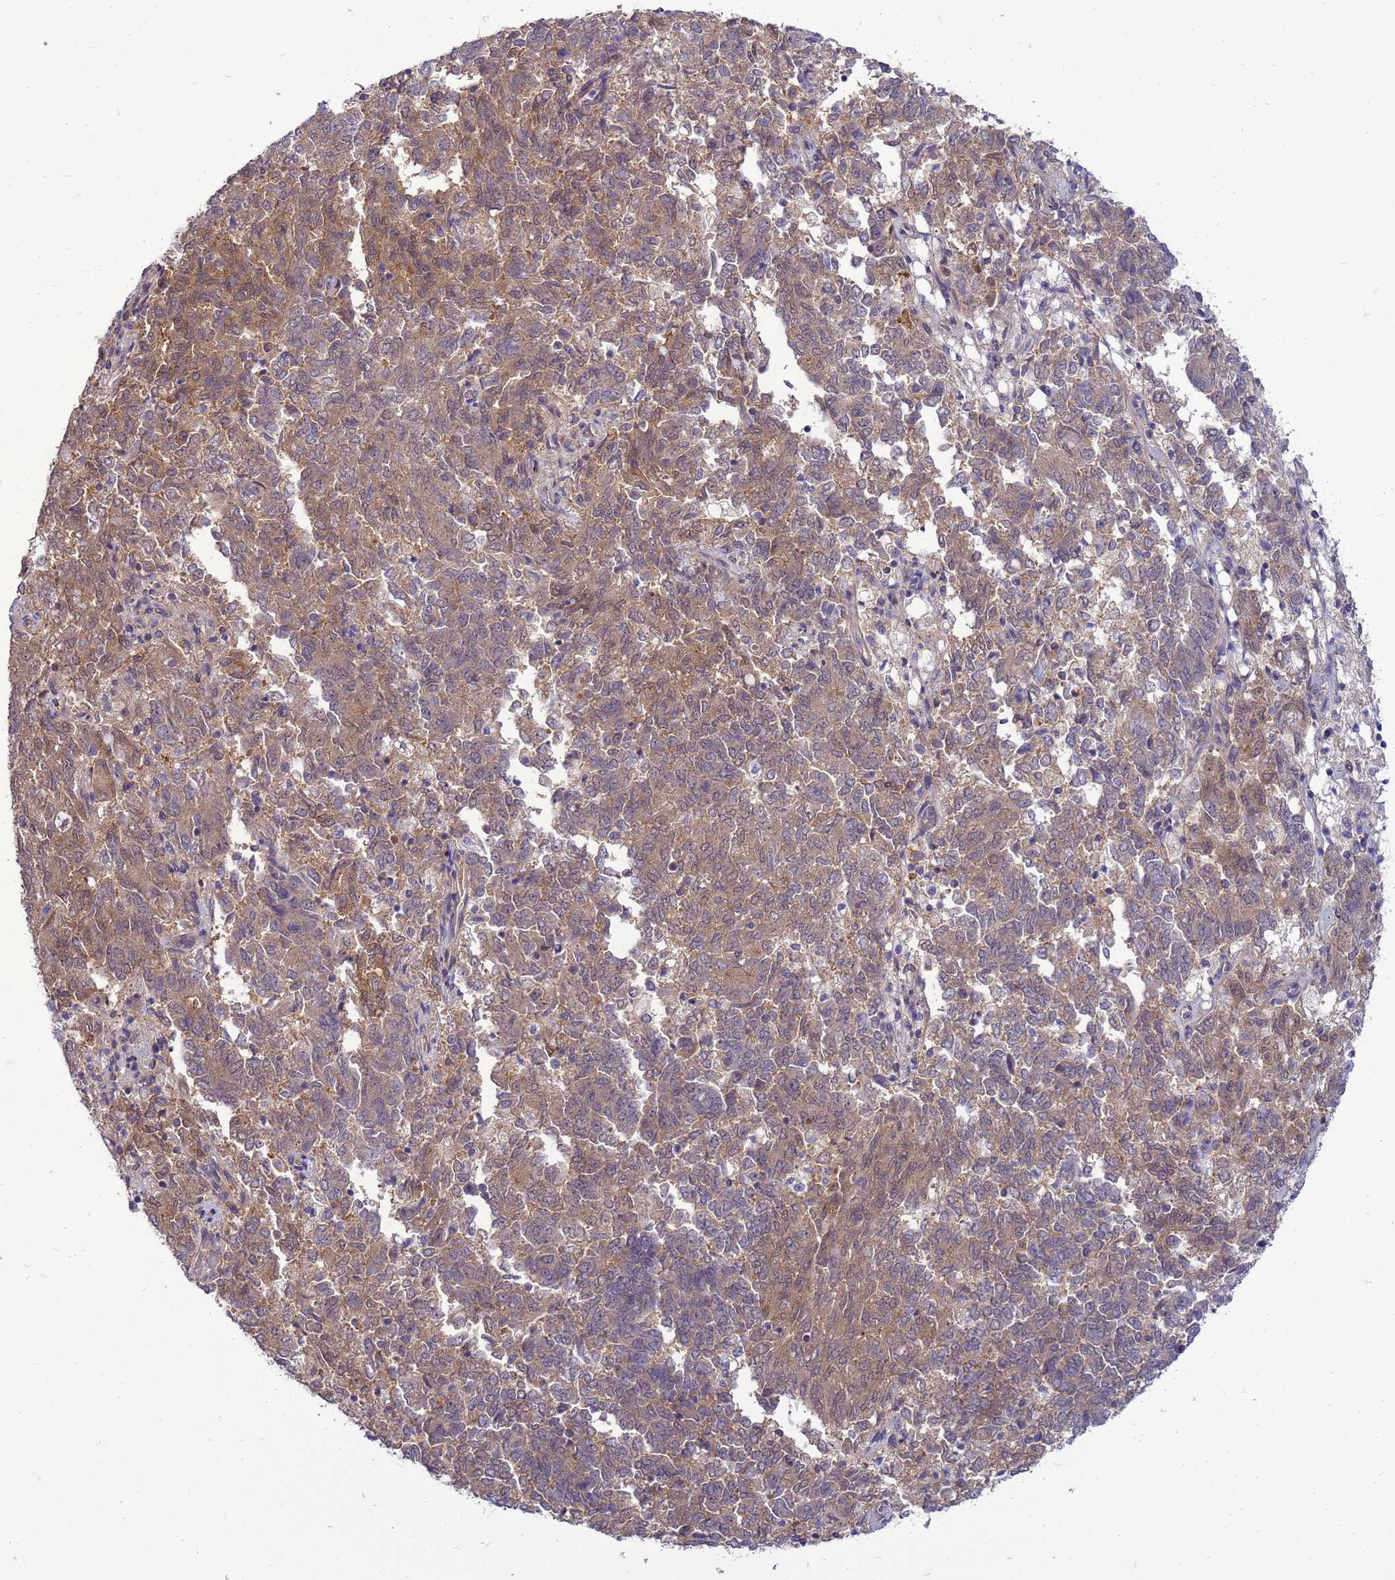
{"staining": {"intensity": "moderate", "quantity": ">75%", "location": "cytoplasmic/membranous"}, "tissue": "endometrial cancer", "cell_type": "Tumor cells", "image_type": "cancer", "snomed": [{"axis": "morphology", "description": "Adenocarcinoma, NOS"}, {"axis": "topography", "description": "Endometrium"}], "caption": "Endometrial cancer (adenocarcinoma) was stained to show a protein in brown. There is medium levels of moderate cytoplasmic/membranous positivity in approximately >75% of tumor cells. (IHC, brightfield microscopy, high magnification).", "gene": "ENOPH1", "patient": {"sex": "female", "age": 80}}